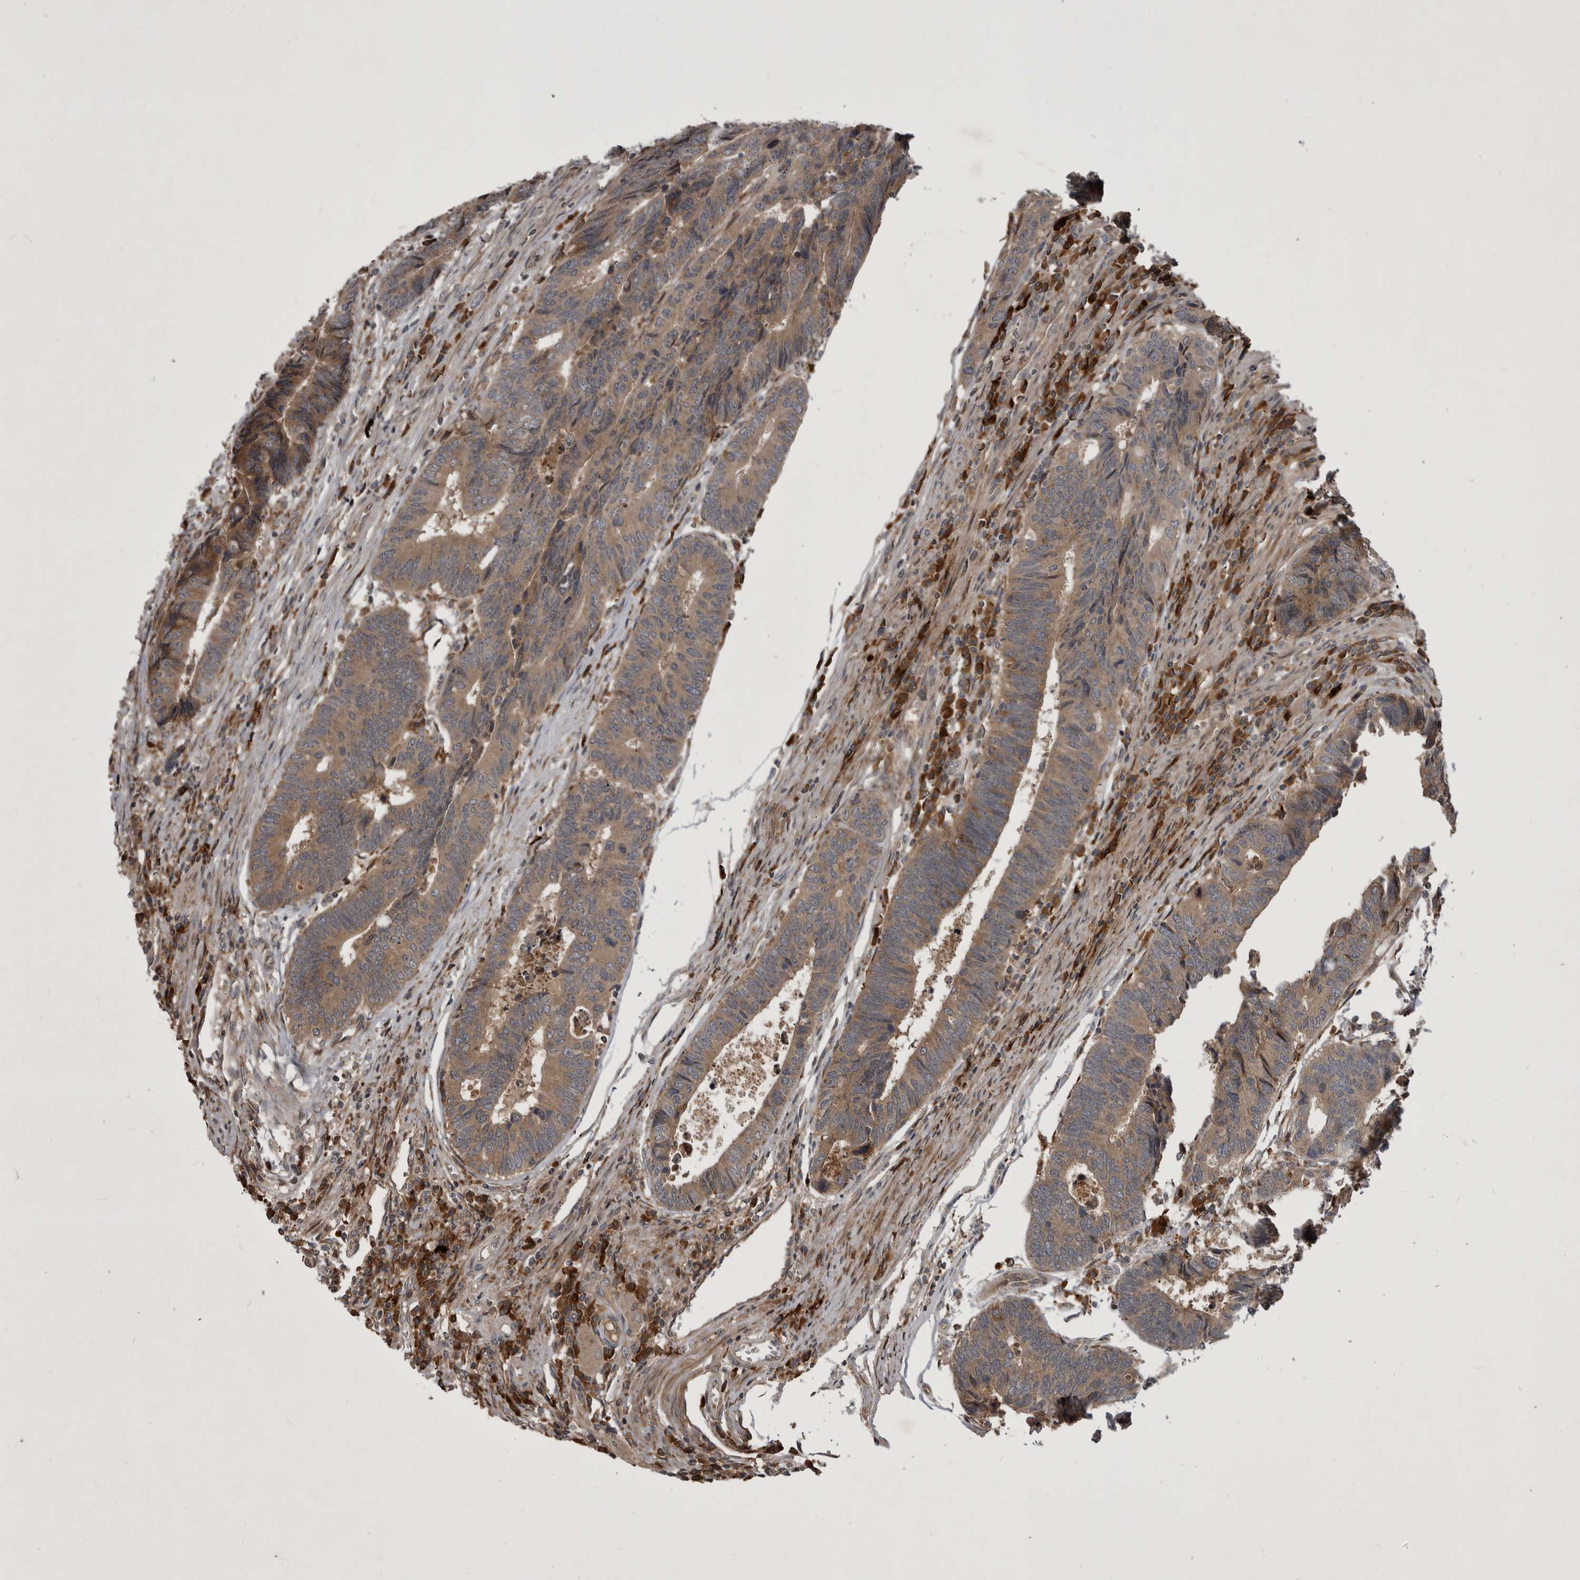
{"staining": {"intensity": "moderate", "quantity": ">75%", "location": "cytoplasmic/membranous"}, "tissue": "colorectal cancer", "cell_type": "Tumor cells", "image_type": "cancer", "snomed": [{"axis": "morphology", "description": "Adenocarcinoma, NOS"}, {"axis": "topography", "description": "Rectum"}], "caption": "Approximately >75% of tumor cells in colorectal cancer exhibit moderate cytoplasmic/membranous protein positivity as visualized by brown immunohistochemical staining.", "gene": "RAB3GAP2", "patient": {"sex": "male", "age": 84}}